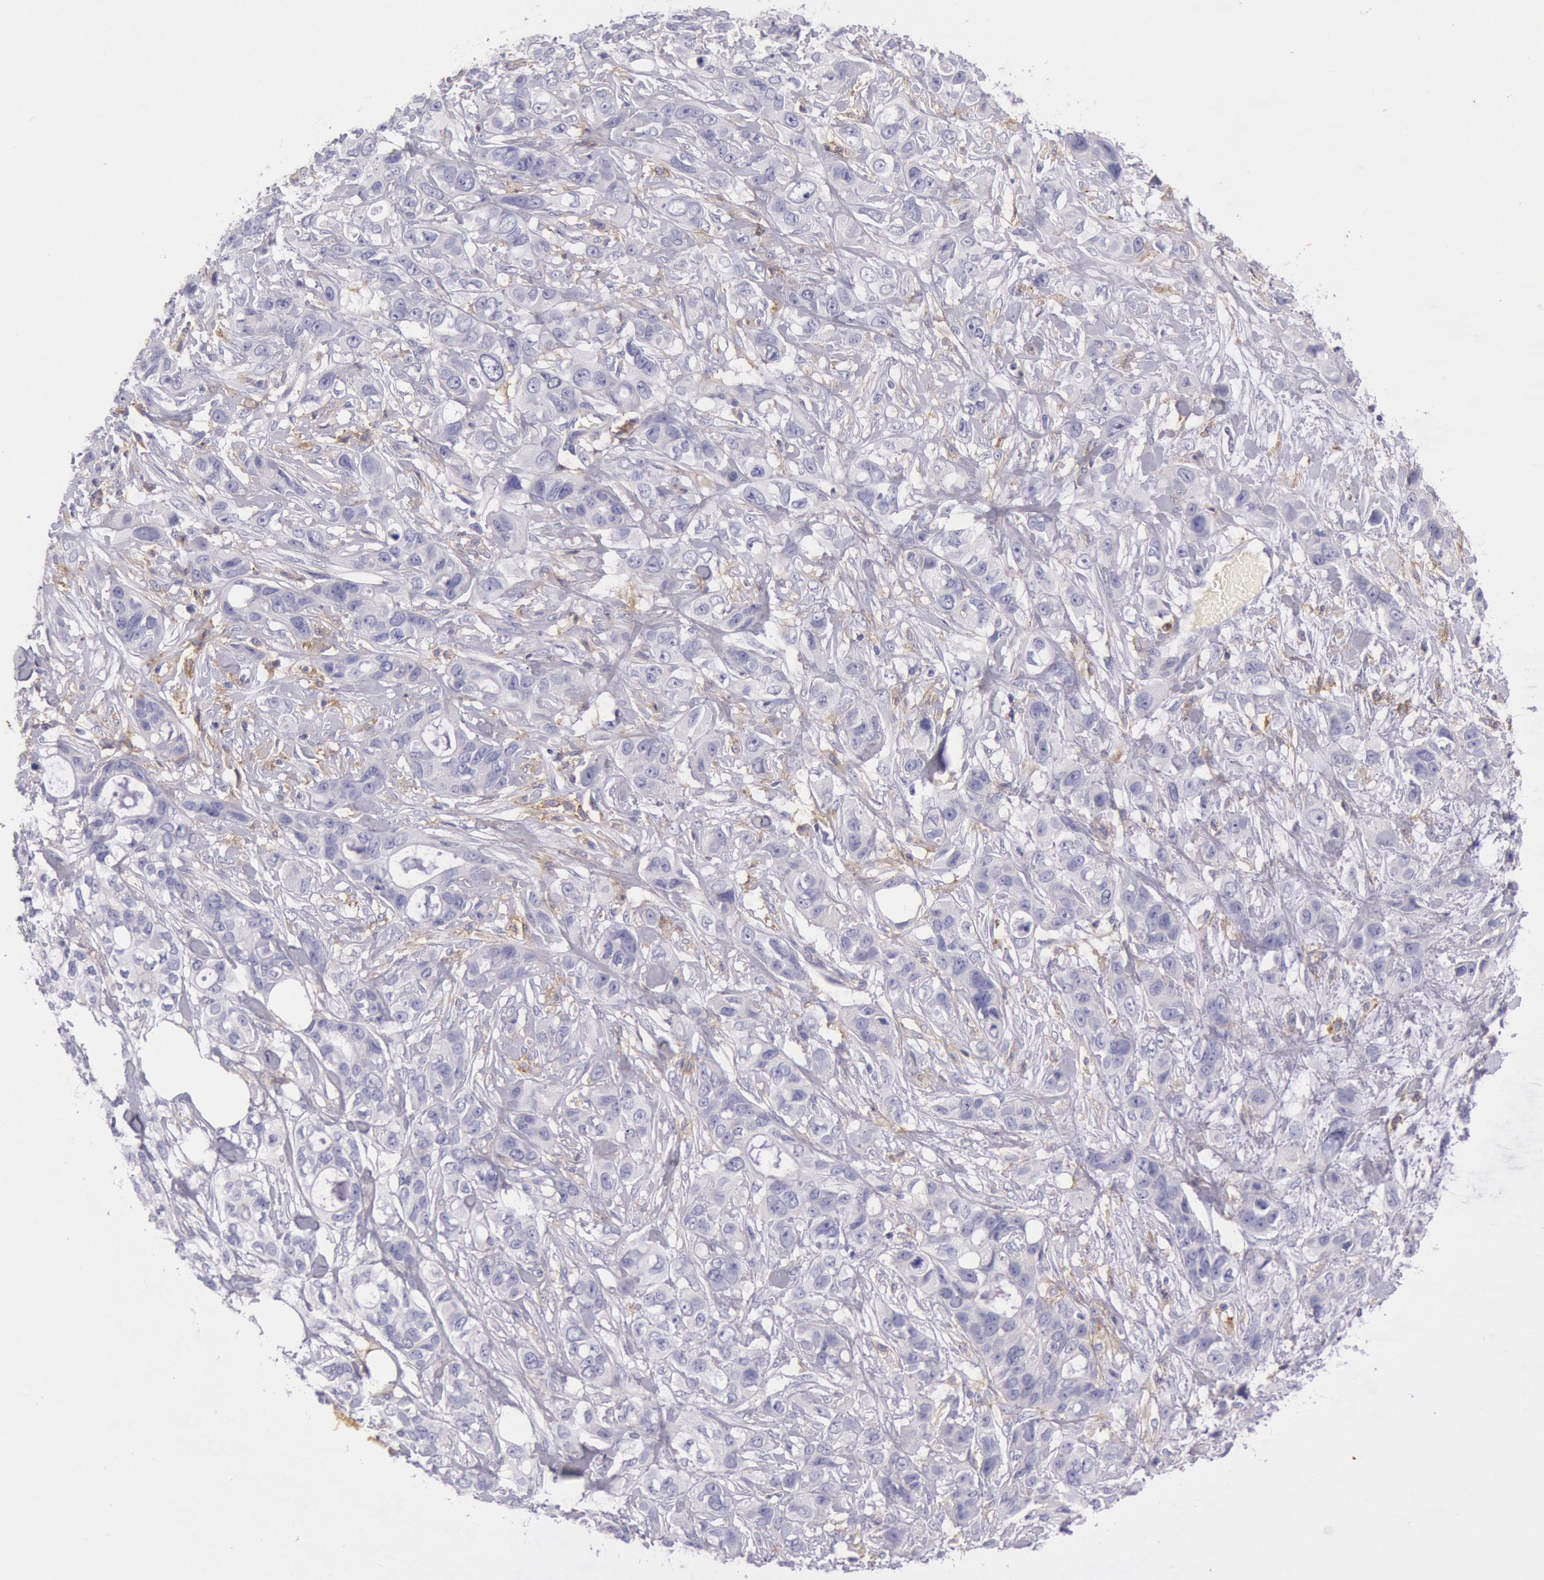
{"staining": {"intensity": "negative", "quantity": "none", "location": "none"}, "tissue": "stomach cancer", "cell_type": "Tumor cells", "image_type": "cancer", "snomed": [{"axis": "morphology", "description": "Adenocarcinoma, NOS"}, {"axis": "topography", "description": "Stomach, upper"}], "caption": "Immunohistochemistry micrograph of neoplastic tissue: stomach cancer (adenocarcinoma) stained with DAB displays no significant protein positivity in tumor cells.", "gene": "LYN", "patient": {"sex": "male", "age": 47}}